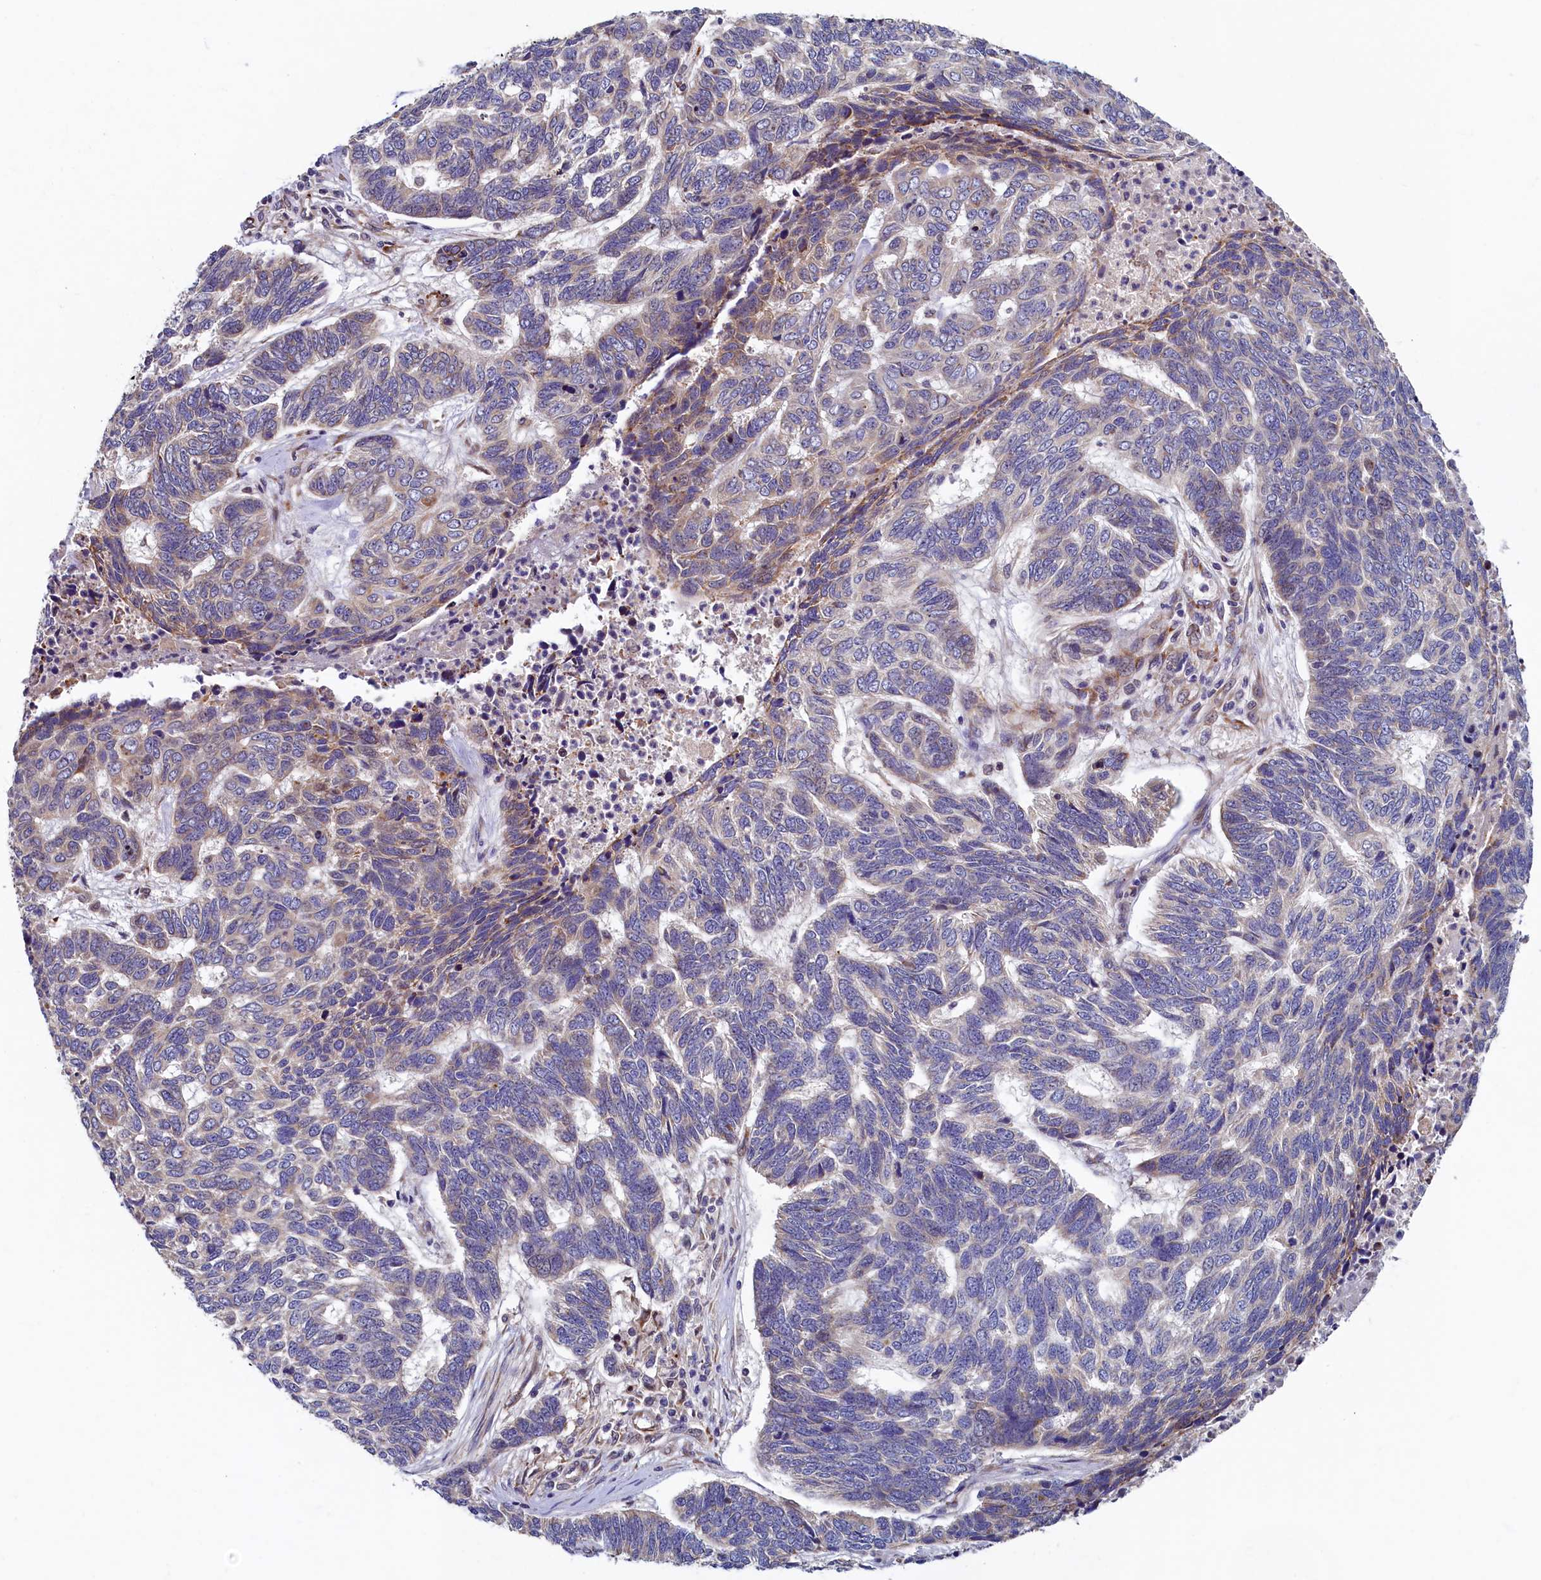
{"staining": {"intensity": "weak", "quantity": "<25%", "location": "cytoplasmic/membranous"}, "tissue": "skin cancer", "cell_type": "Tumor cells", "image_type": "cancer", "snomed": [{"axis": "morphology", "description": "Basal cell carcinoma"}, {"axis": "topography", "description": "Skin"}], "caption": "Immunohistochemical staining of human skin cancer (basal cell carcinoma) reveals no significant expression in tumor cells.", "gene": "SLC16A14", "patient": {"sex": "female", "age": 65}}